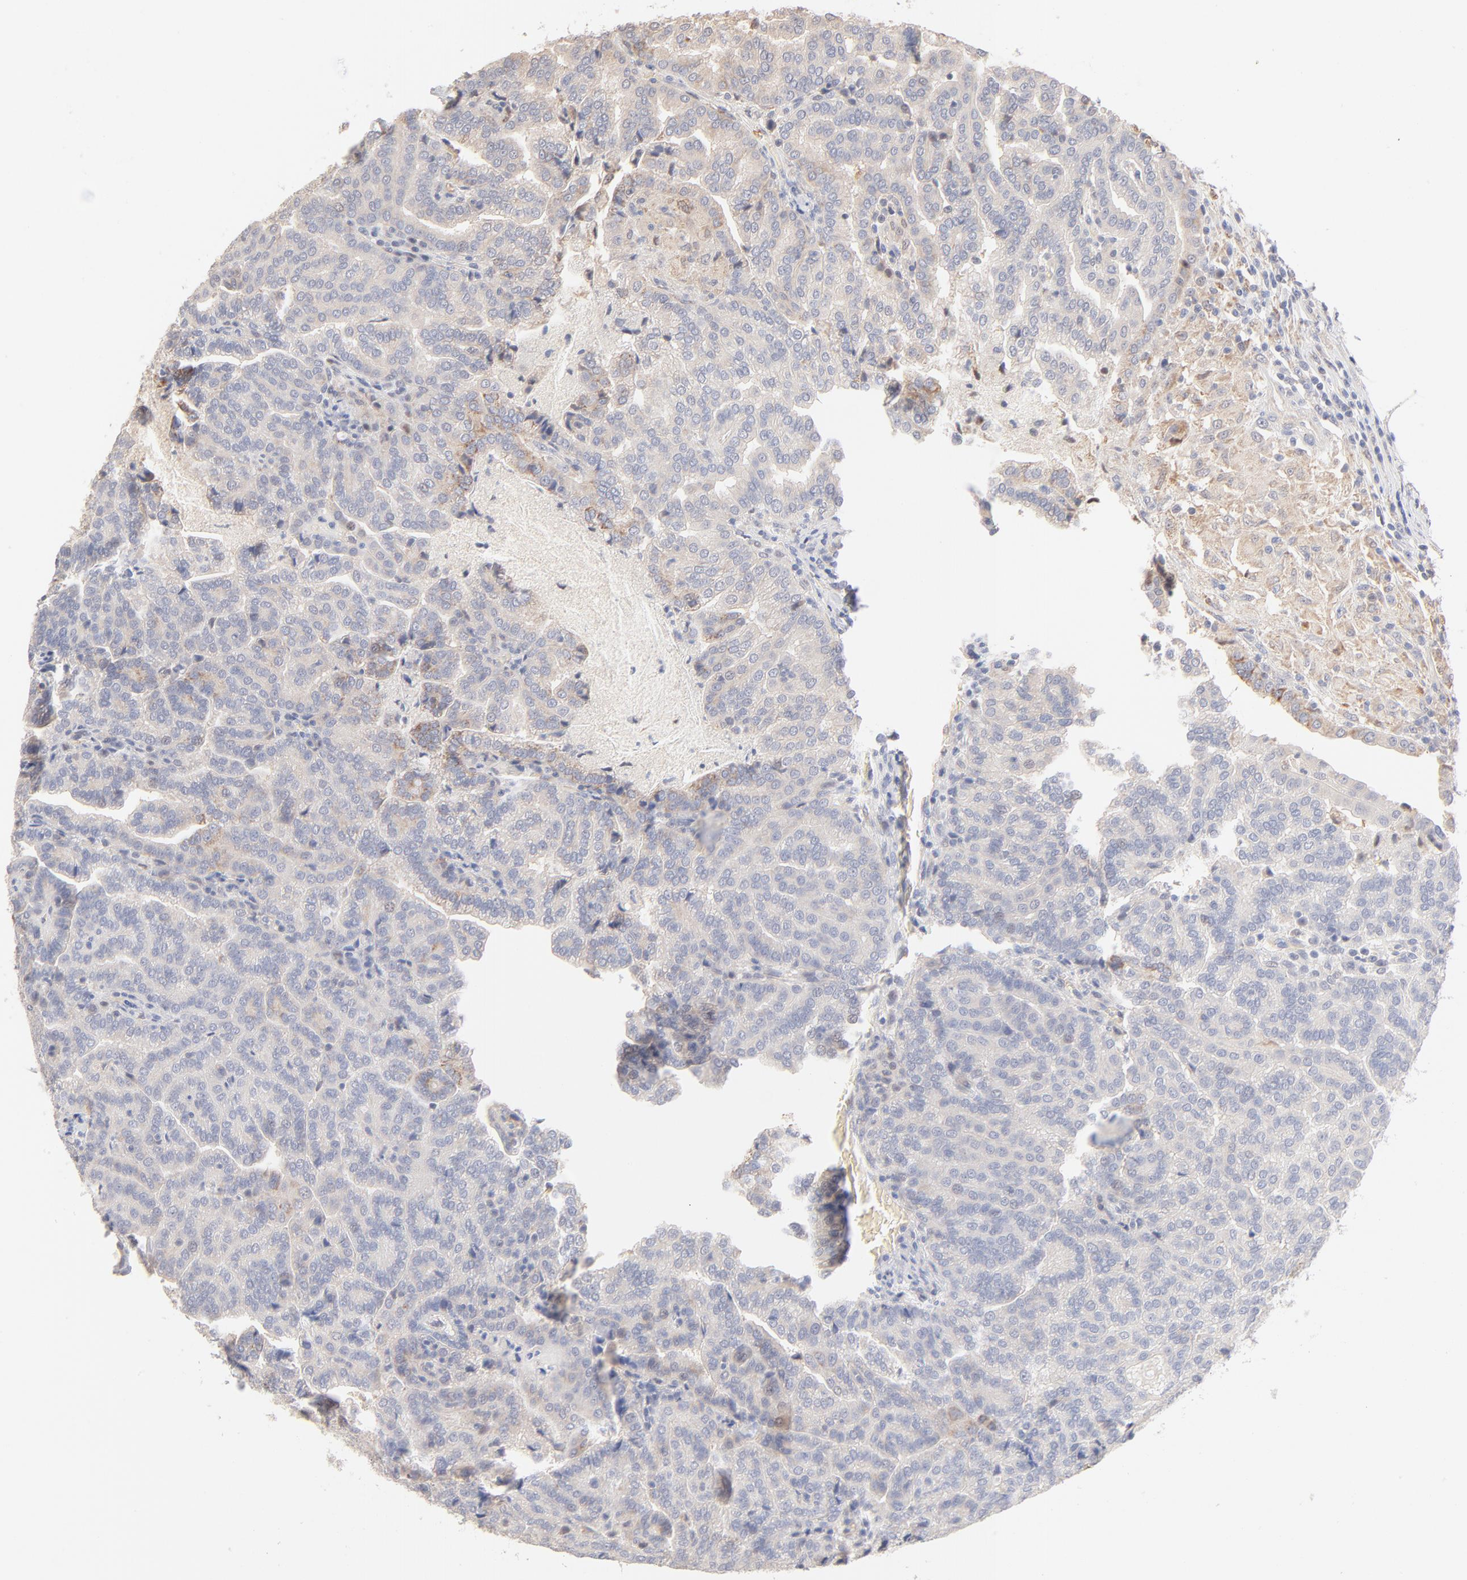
{"staining": {"intensity": "negative", "quantity": "none", "location": "none"}, "tissue": "renal cancer", "cell_type": "Tumor cells", "image_type": "cancer", "snomed": [{"axis": "morphology", "description": "Adenocarcinoma, NOS"}, {"axis": "topography", "description": "Kidney"}], "caption": "Tumor cells show no significant positivity in adenocarcinoma (renal).", "gene": "SPTB", "patient": {"sex": "male", "age": 61}}